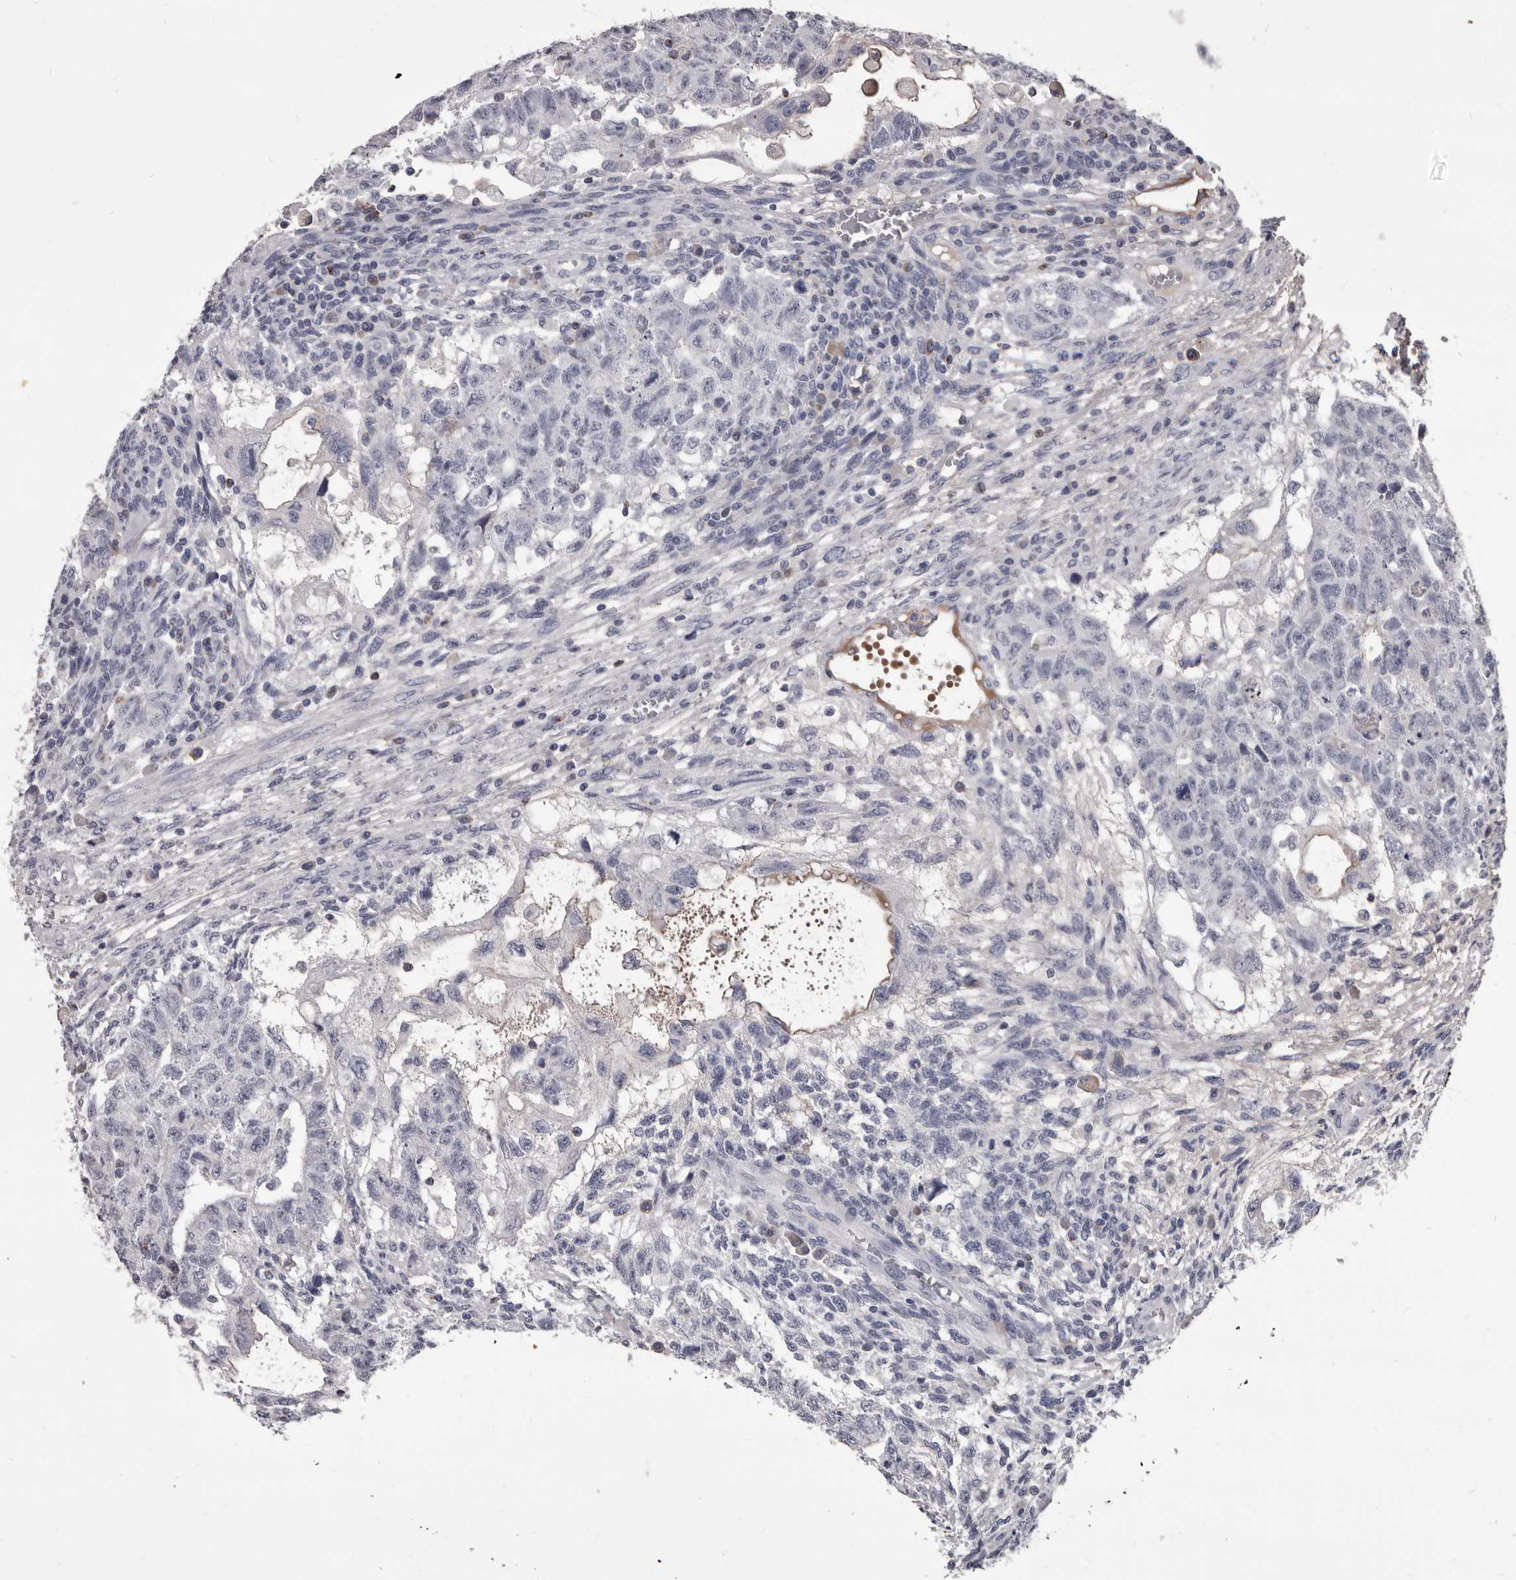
{"staining": {"intensity": "negative", "quantity": "none", "location": "none"}, "tissue": "testis cancer", "cell_type": "Tumor cells", "image_type": "cancer", "snomed": [{"axis": "morphology", "description": "Normal tissue, NOS"}, {"axis": "morphology", "description": "Carcinoma, Embryonal, NOS"}, {"axis": "topography", "description": "Testis"}], "caption": "IHC image of human testis cancer stained for a protein (brown), which shows no staining in tumor cells.", "gene": "GZMH", "patient": {"sex": "male", "age": 36}}